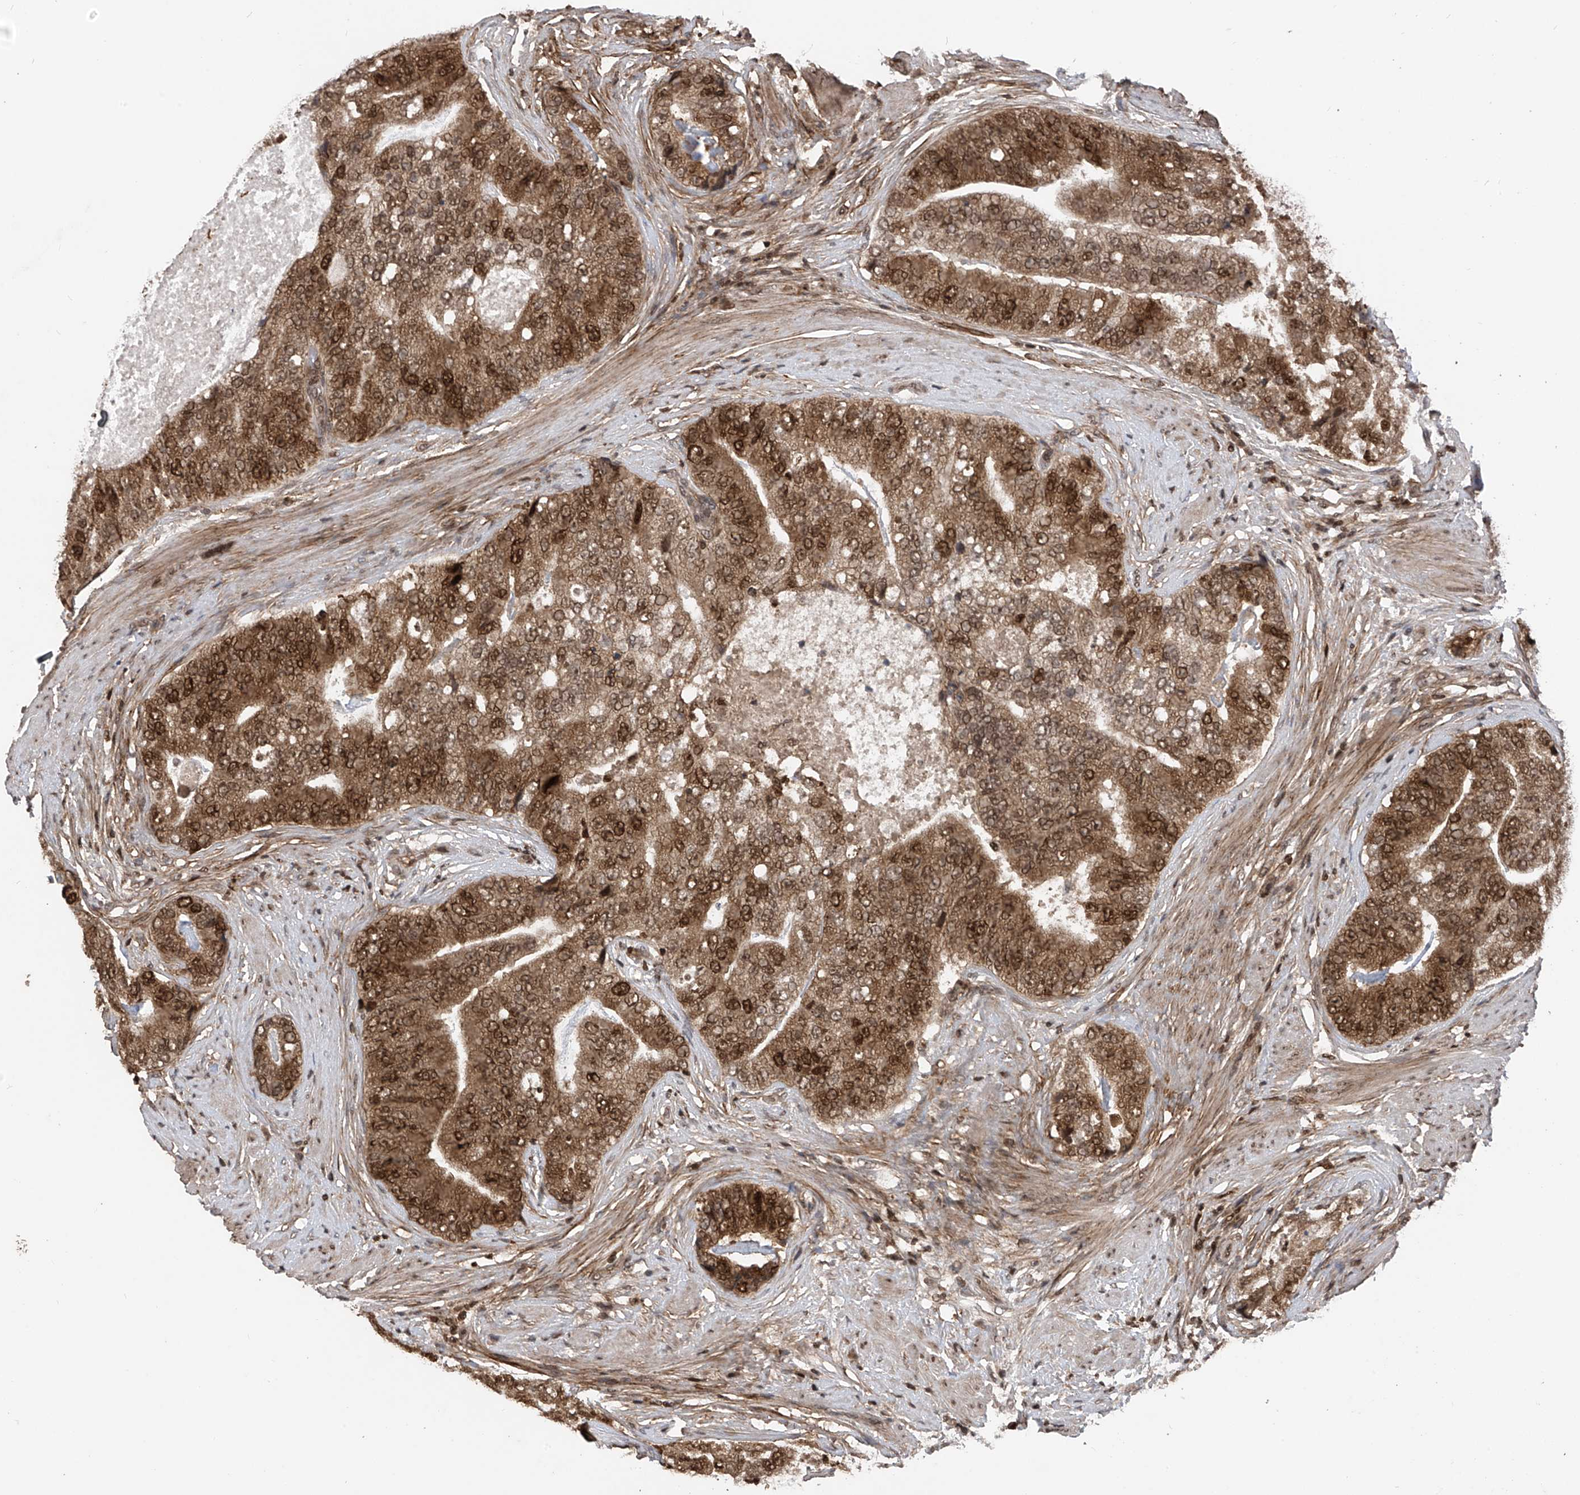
{"staining": {"intensity": "strong", "quantity": ">75%", "location": "cytoplasmic/membranous,nuclear"}, "tissue": "prostate cancer", "cell_type": "Tumor cells", "image_type": "cancer", "snomed": [{"axis": "morphology", "description": "Adenocarcinoma, High grade"}, {"axis": "topography", "description": "Prostate"}], "caption": "A micrograph of adenocarcinoma (high-grade) (prostate) stained for a protein reveals strong cytoplasmic/membranous and nuclear brown staining in tumor cells.", "gene": "DNAJC9", "patient": {"sex": "male", "age": 70}}